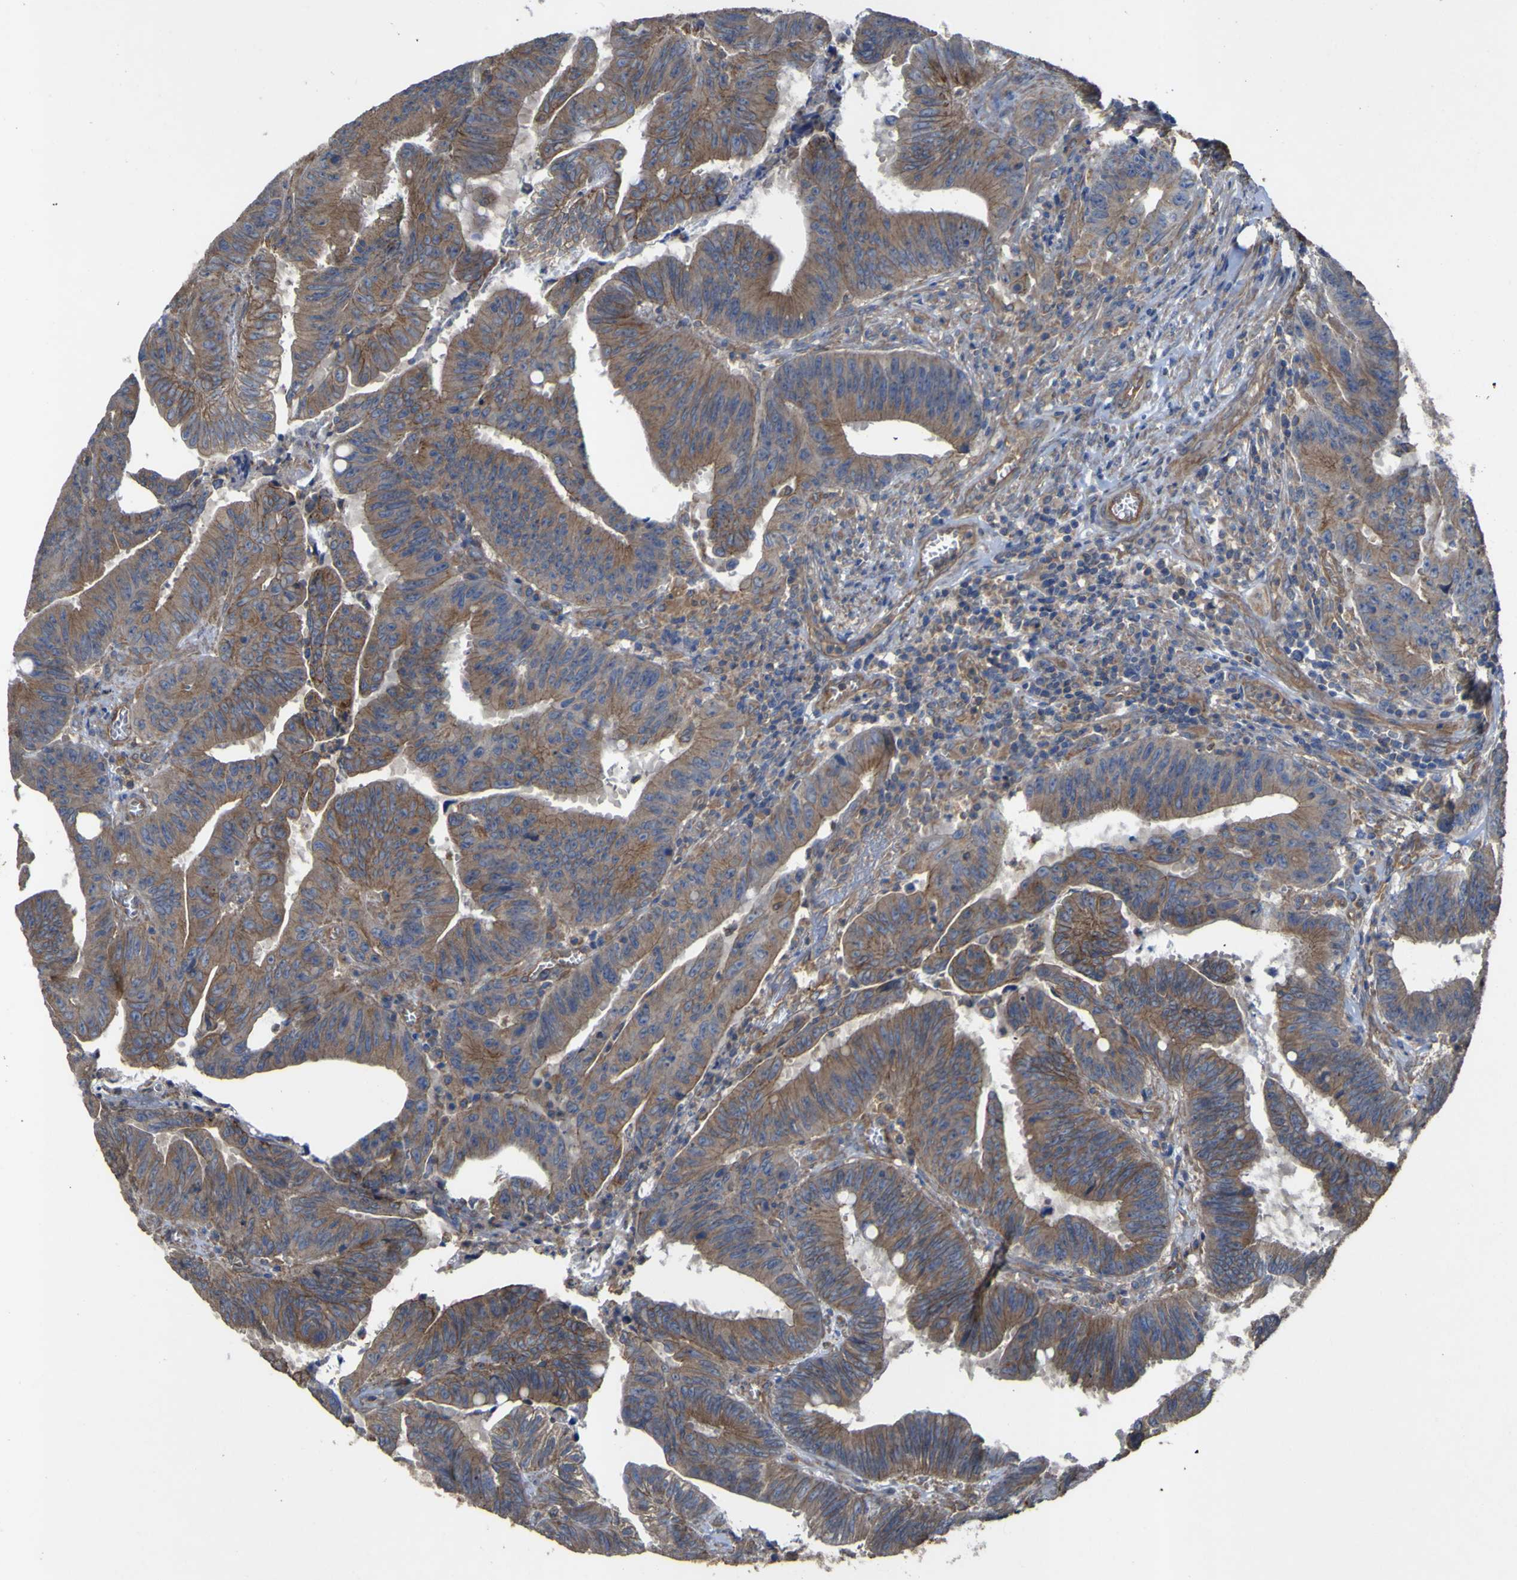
{"staining": {"intensity": "moderate", "quantity": ">75%", "location": "cytoplasmic/membranous"}, "tissue": "colorectal cancer", "cell_type": "Tumor cells", "image_type": "cancer", "snomed": [{"axis": "morphology", "description": "Adenocarcinoma, NOS"}, {"axis": "topography", "description": "Colon"}], "caption": "Moderate cytoplasmic/membranous expression for a protein is present in approximately >75% of tumor cells of colorectal cancer (adenocarcinoma) using IHC.", "gene": "TNFSF15", "patient": {"sex": "male", "age": 45}}